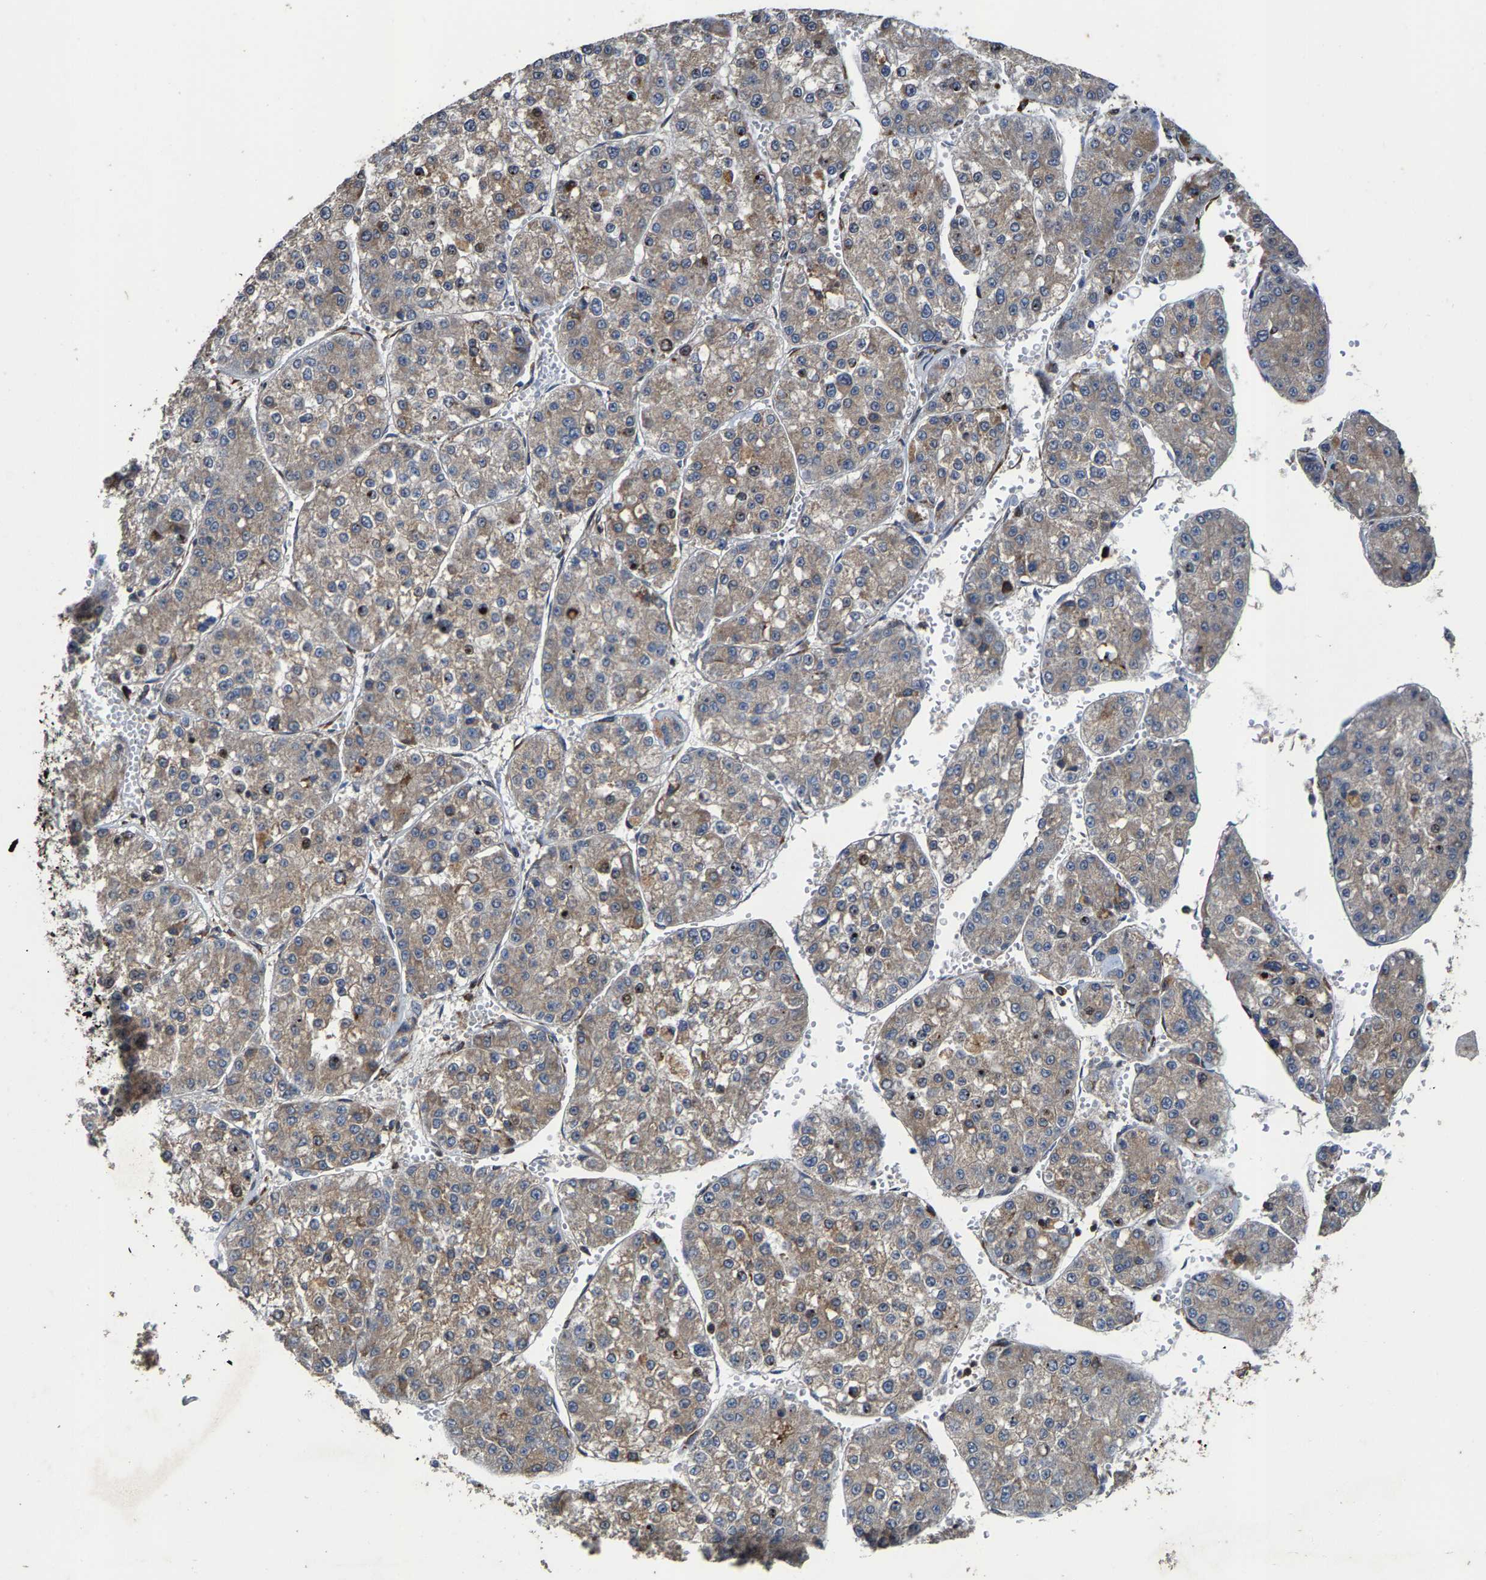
{"staining": {"intensity": "strong", "quantity": "<25%", "location": "cytoplasmic/membranous,nuclear"}, "tissue": "liver cancer", "cell_type": "Tumor cells", "image_type": "cancer", "snomed": [{"axis": "morphology", "description": "Carcinoma, Hepatocellular, NOS"}, {"axis": "topography", "description": "Liver"}], "caption": "About <25% of tumor cells in liver hepatocellular carcinoma reveal strong cytoplasmic/membranous and nuclear protein staining as visualized by brown immunohistochemical staining.", "gene": "FGD3", "patient": {"sex": "female", "age": 73}}